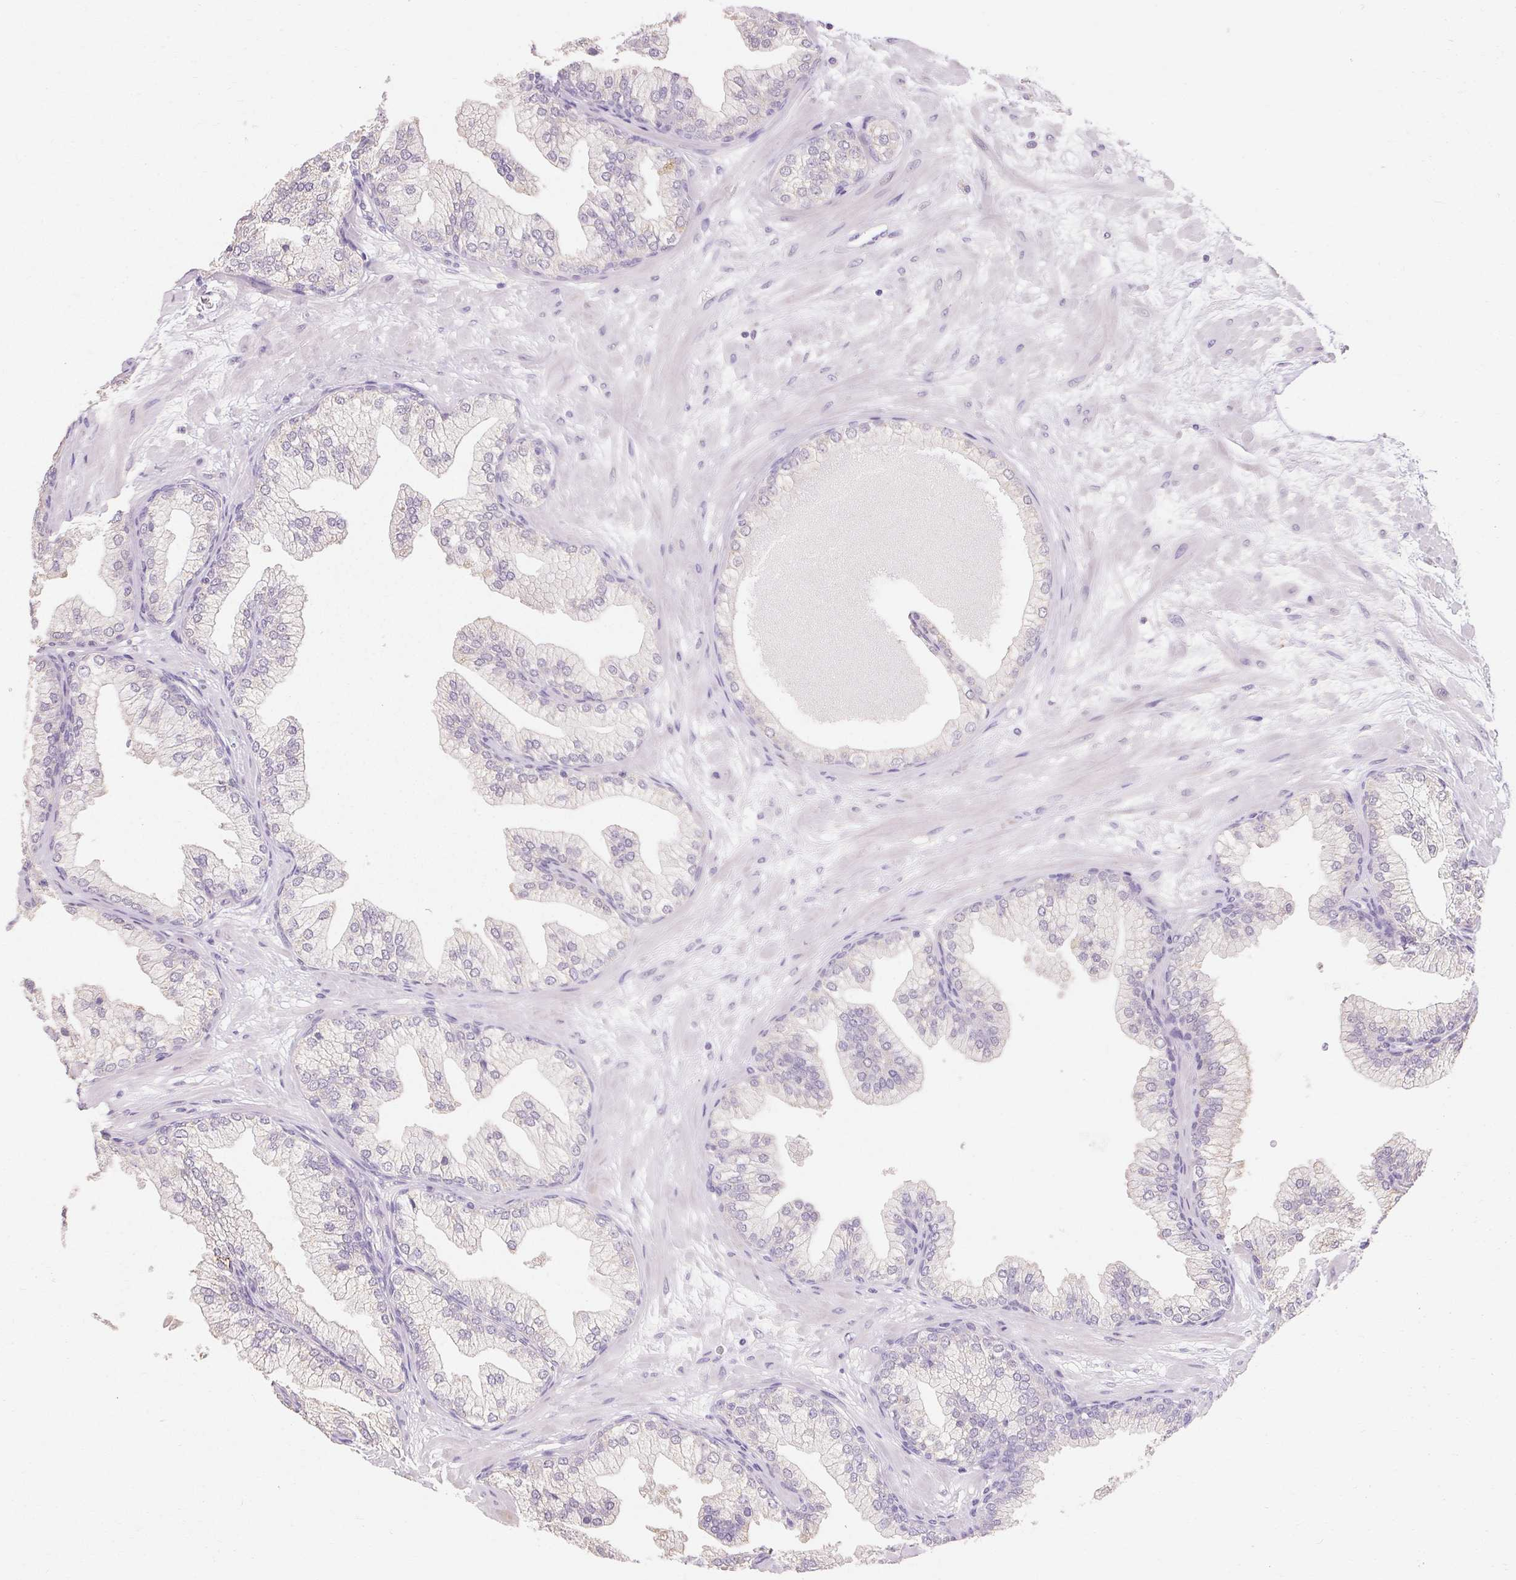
{"staining": {"intensity": "negative", "quantity": "none", "location": "none"}, "tissue": "prostate", "cell_type": "Glandular cells", "image_type": "normal", "snomed": [{"axis": "morphology", "description": "Normal tissue, NOS"}, {"axis": "topography", "description": "Prostate"}, {"axis": "topography", "description": "Peripheral nerve tissue"}], "caption": "Immunohistochemistry image of unremarkable human prostate stained for a protein (brown), which displays no expression in glandular cells.", "gene": "MAP7D2", "patient": {"sex": "male", "age": 61}}